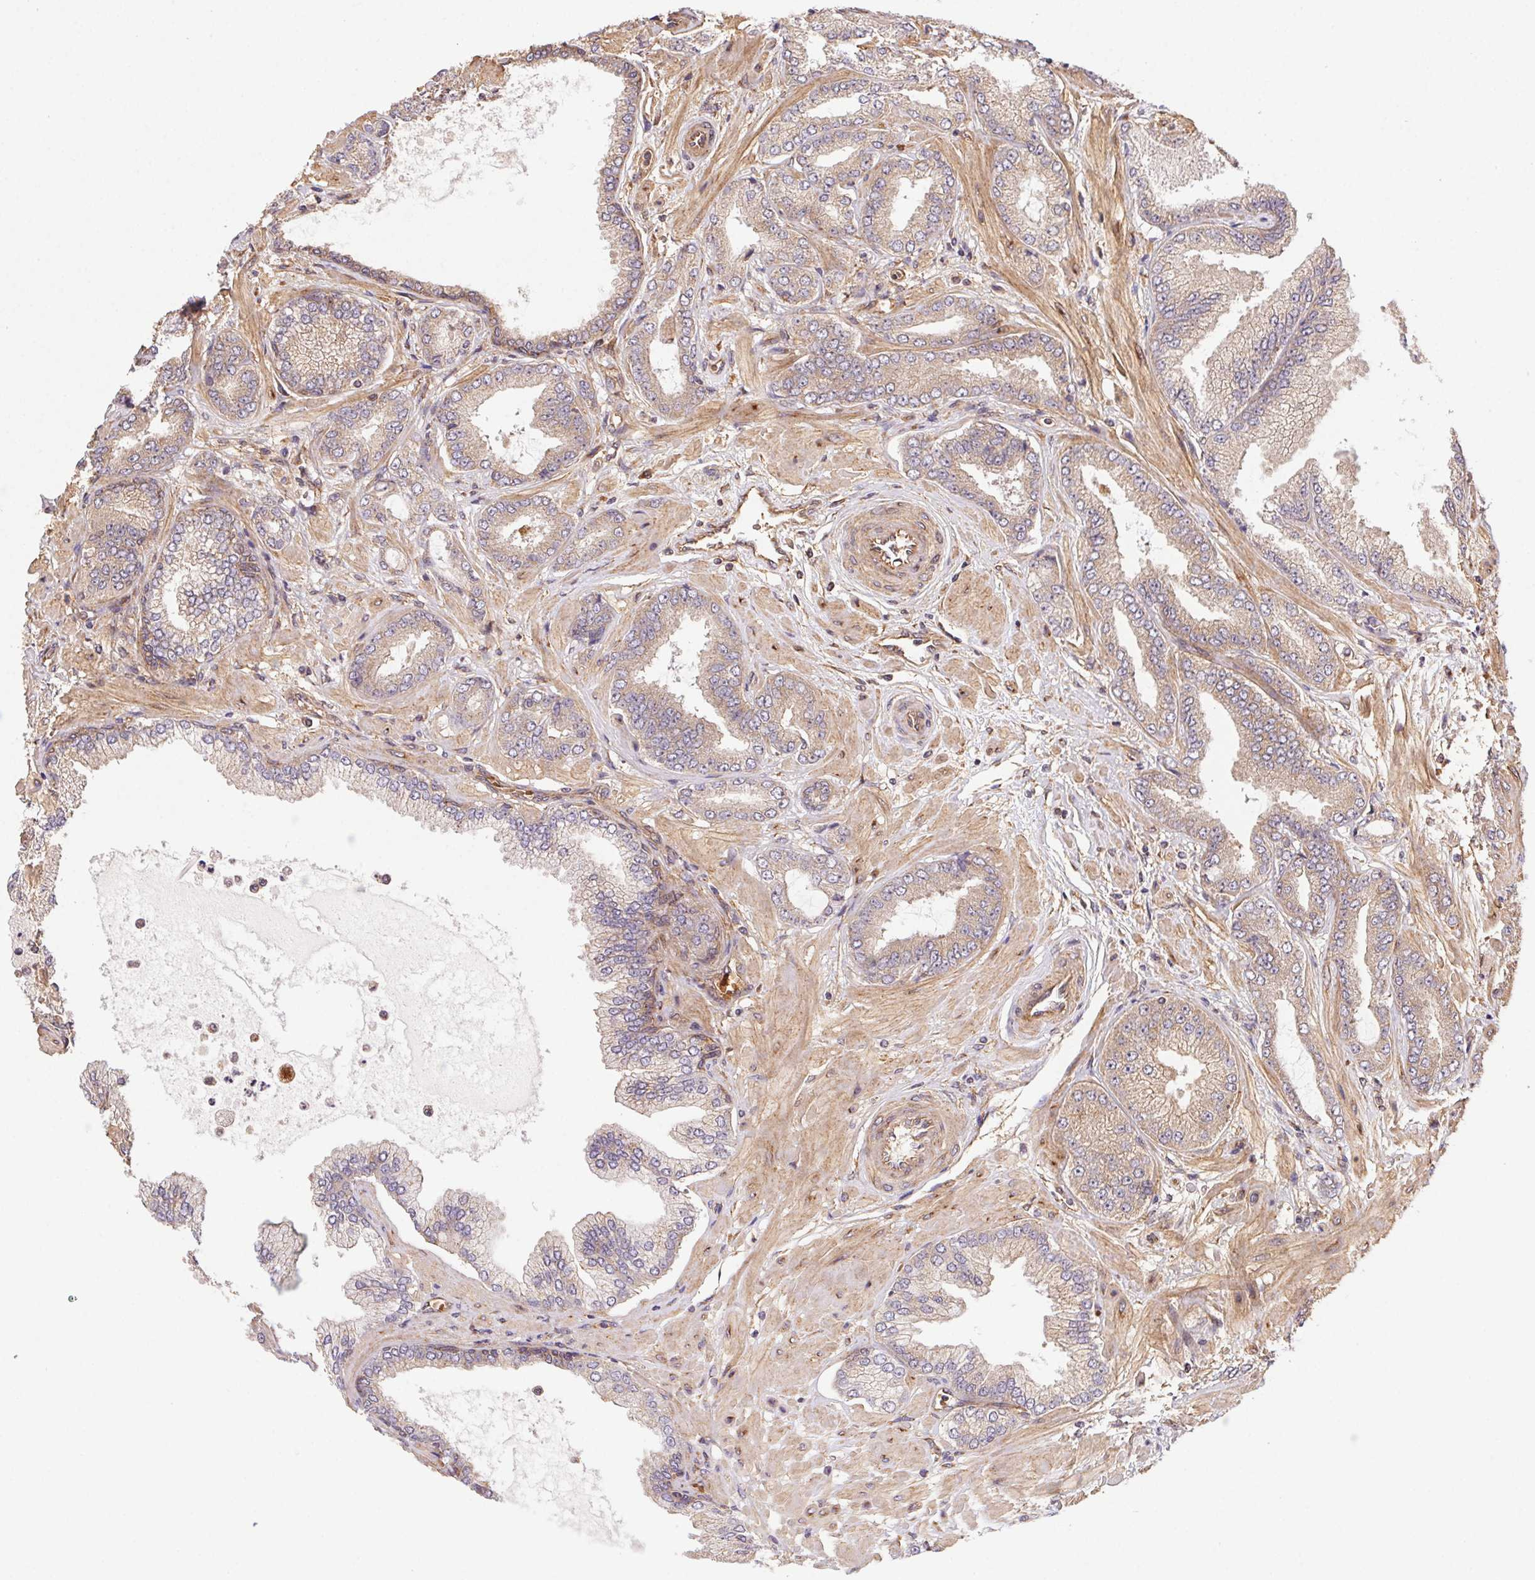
{"staining": {"intensity": "weak", "quantity": "25%-75%", "location": "cytoplasmic/membranous"}, "tissue": "prostate cancer", "cell_type": "Tumor cells", "image_type": "cancer", "snomed": [{"axis": "morphology", "description": "Adenocarcinoma, Low grade"}, {"axis": "topography", "description": "Prostate"}], "caption": "A brown stain labels weak cytoplasmic/membranous staining of a protein in human adenocarcinoma (low-grade) (prostate) tumor cells.", "gene": "USE1", "patient": {"sex": "male", "age": 55}}